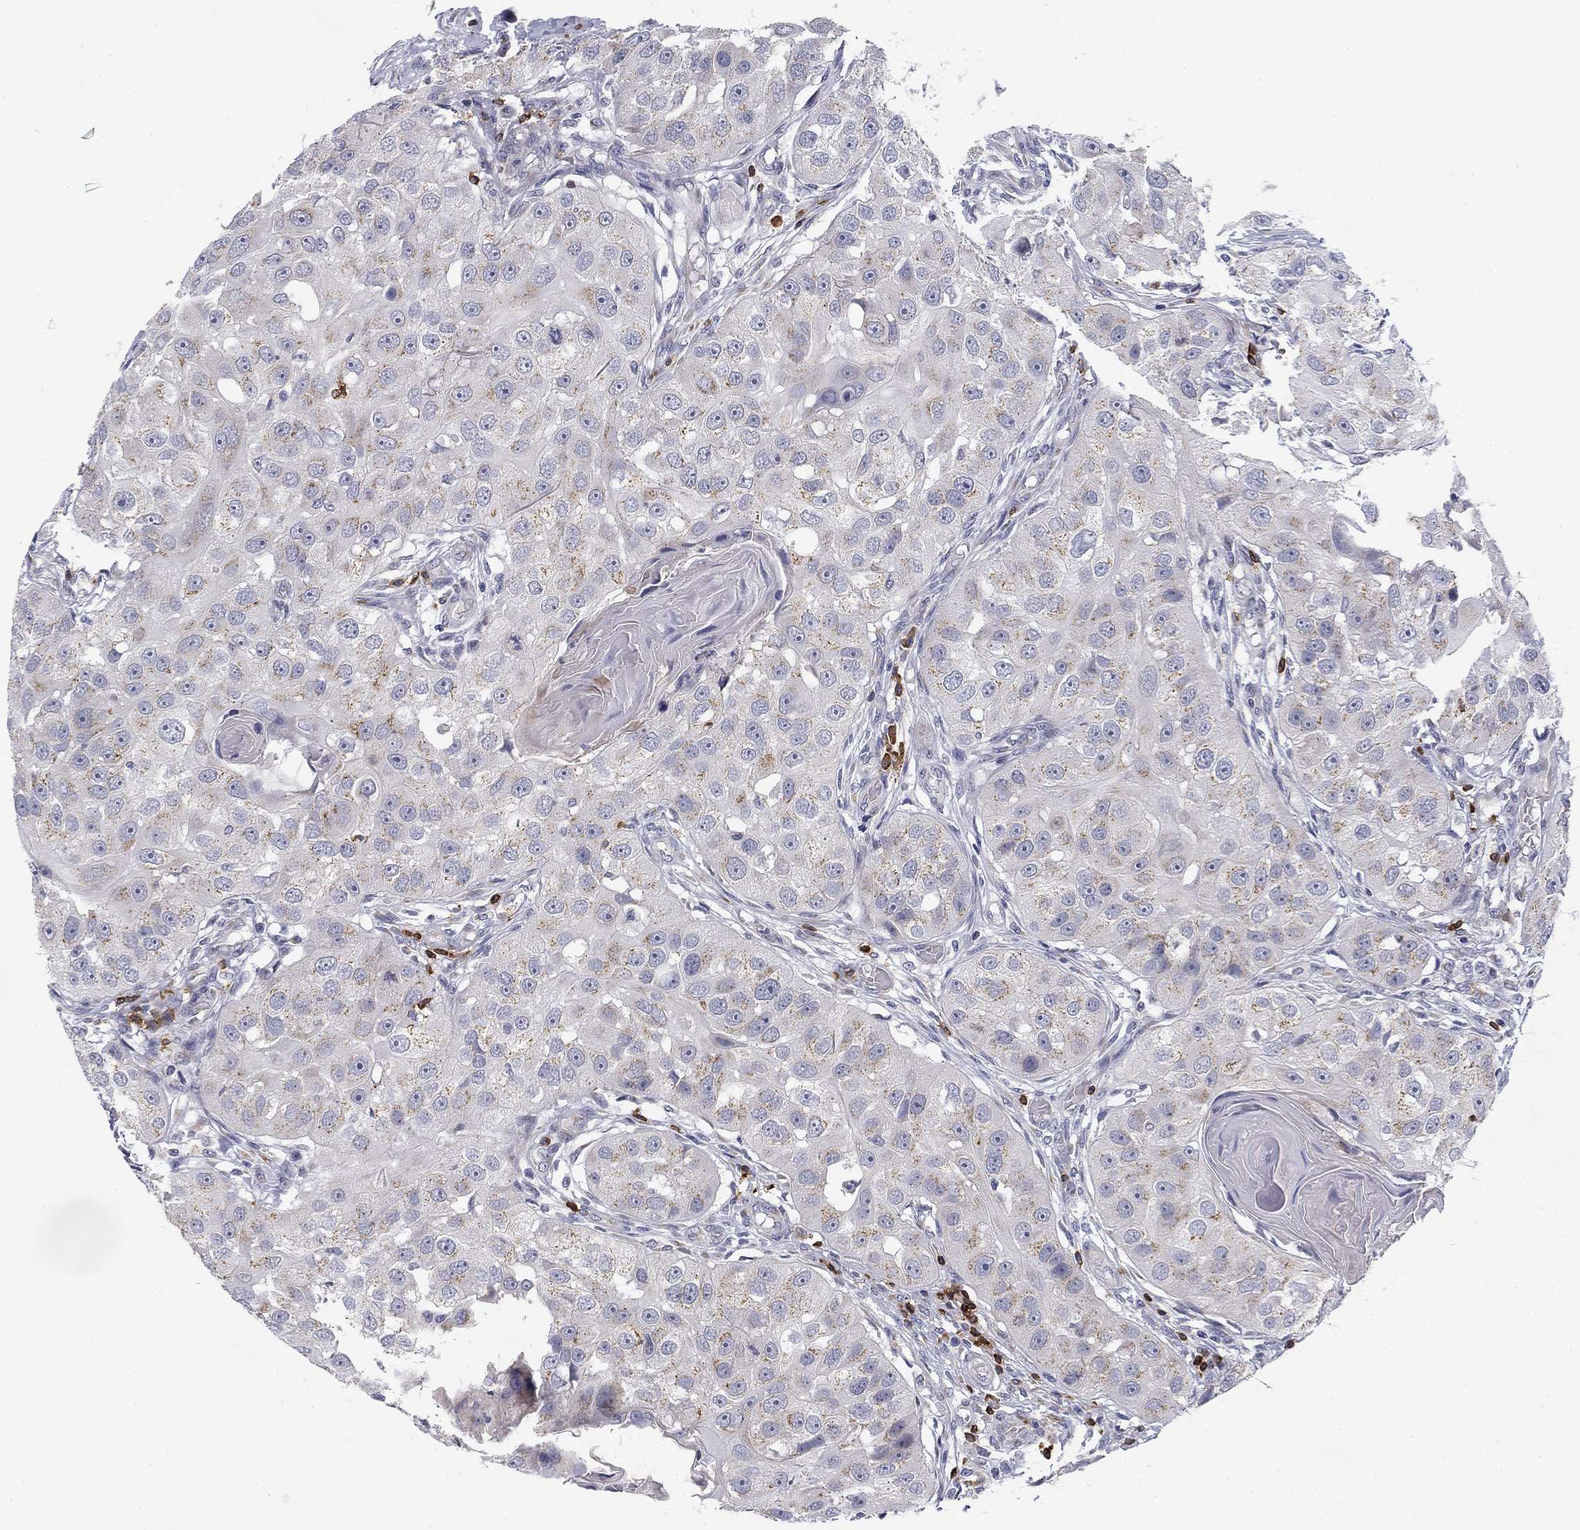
{"staining": {"intensity": "negative", "quantity": "none", "location": "none"}, "tissue": "head and neck cancer", "cell_type": "Tumor cells", "image_type": "cancer", "snomed": [{"axis": "morphology", "description": "Normal tissue, NOS"}, {"axis": "morphology", "description": "Squamous cell carcinoma, NOS"}, {"axis": "topography", "description": "Skeletal muscle"}, {"axis": "topography", "description": "Head-Neck"}], "caption": "The micrograph reveals no significant staining in tumor cells of head and neck cancer (squamous cell carcinoma). (Brightfield microscopy of DAB IHC at high magnification).", "gene": "TRAT1", "patient": {"sex": "male", "age": 51}}